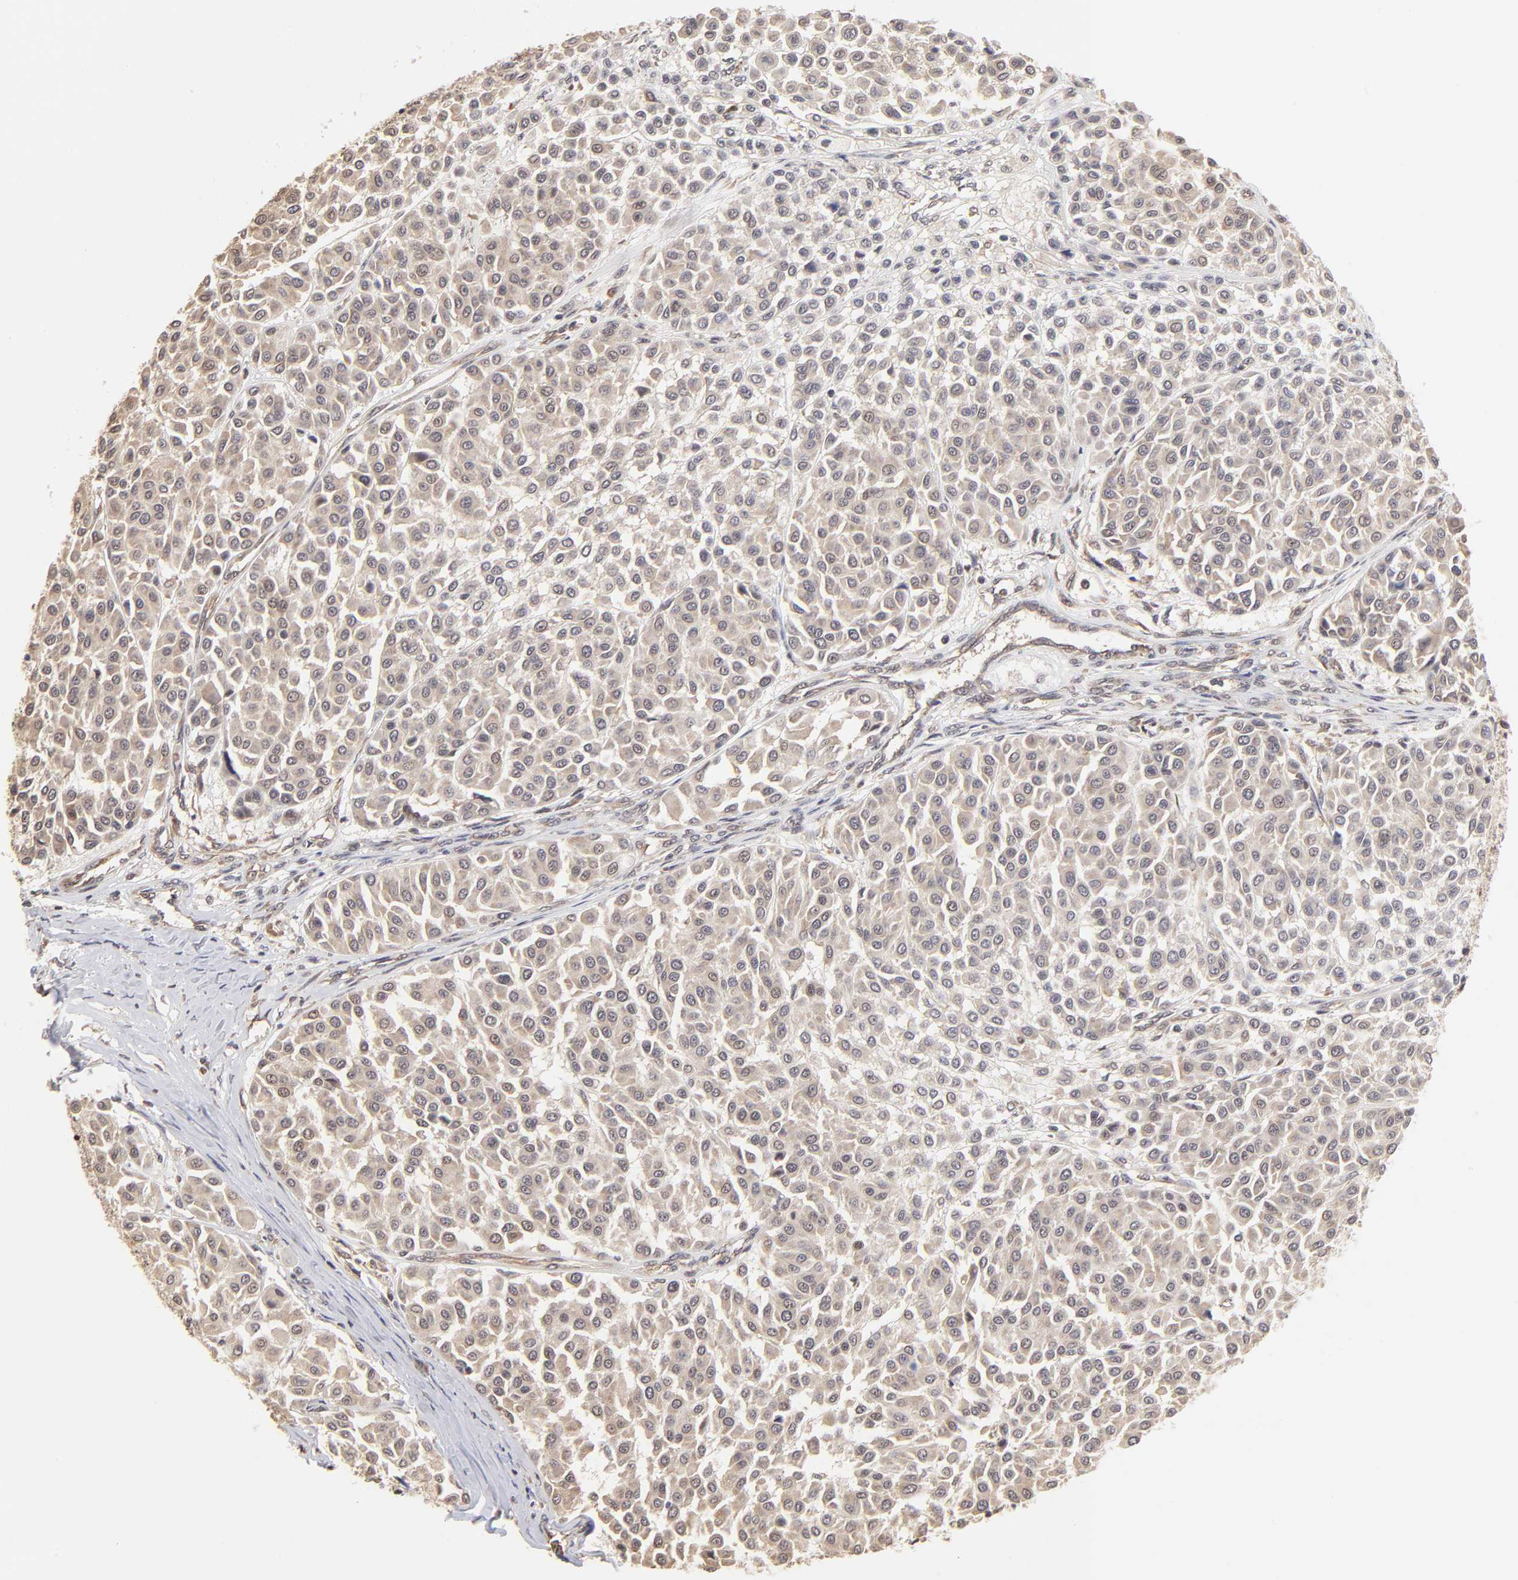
{"staining": {"intensity": "weak", "quantity": "<25%", "location": "cytoplasmic/membranous,nuclear"}, "tissue": "melanoma", "cell_type": "Tumor cells", "image_type": "cancer", "snomed": [{"axis": "morphology", "description": "Malignant melanoma, Metastatic site"}, {"axis": "topography", "description": "Soft tissue"}], "caption": "Immunohistochemistry photomicrograph of neoplastic tissue: melanoma stained with DAB (3,3'-diaminobenzidine) shows no significant protein positivity in tumor cells.", "gene": "BRPF1", "patient": {"sex": "male", "age": 41}}